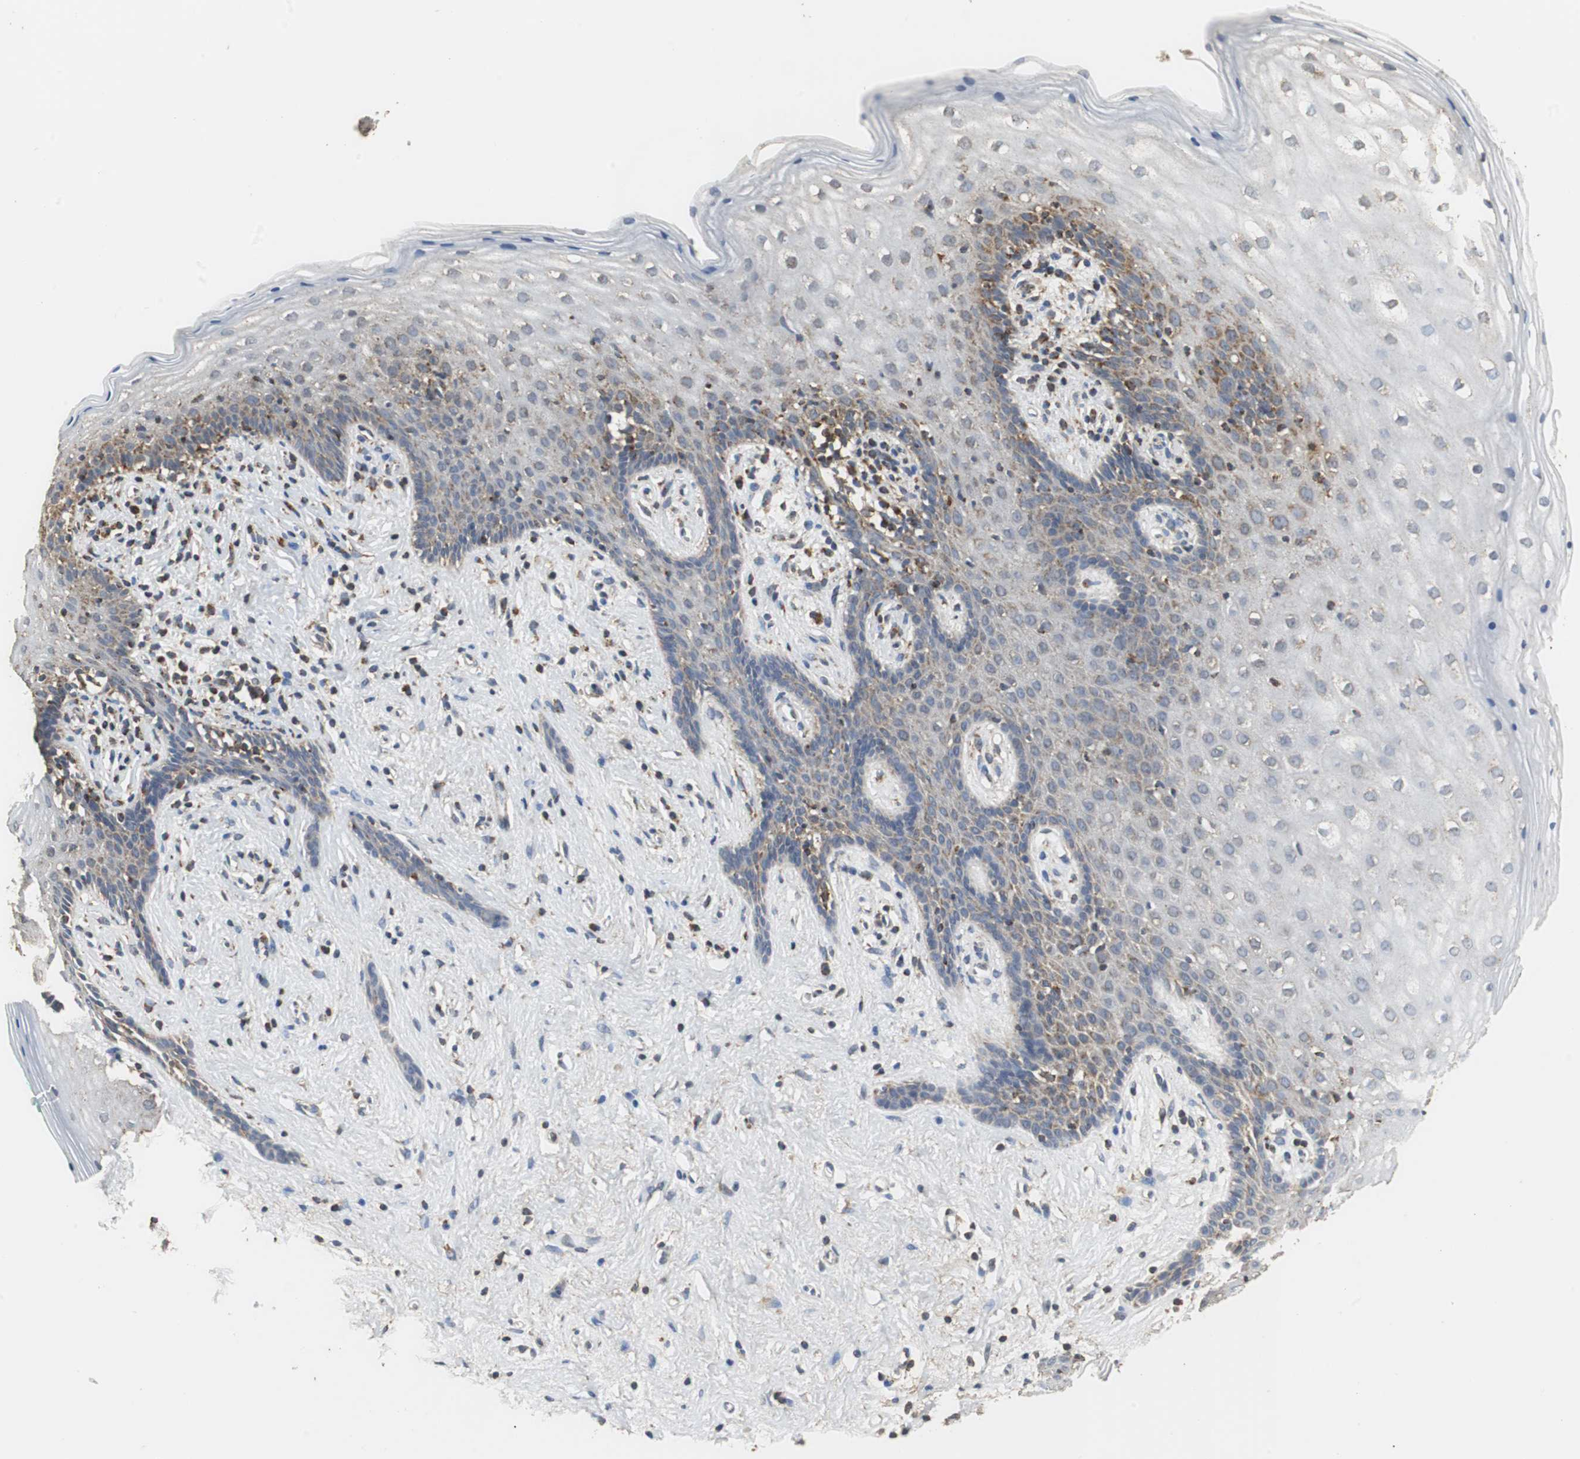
{"staining": {"intensity": "moderate", "quantity": "<25%", "location": "cytoplasmic/membranous"}, "tissue": "vagina", "cell_type": "Squamous epithelial cells", "image_type": "normal", "snomed": [{"axis": "morphology", "description": "Normal tissue, NOS"}, {"axis": "topography", "description": "Vagina"}], "caption": "Protein staining by immunohistochemistry (IHC) displays moderate cytoplasmic/membranous staining in approximately <25% of squamous epithelial cells in normal vagina. The protein of interest is stained brown, and the nuclei are stained in blue (DAB (3,3'-diaminobenzidine) IHC with brightfield microscopy, high magnification).", "gene": "NNT", "patient": {"sex": "female", "age": 44}}